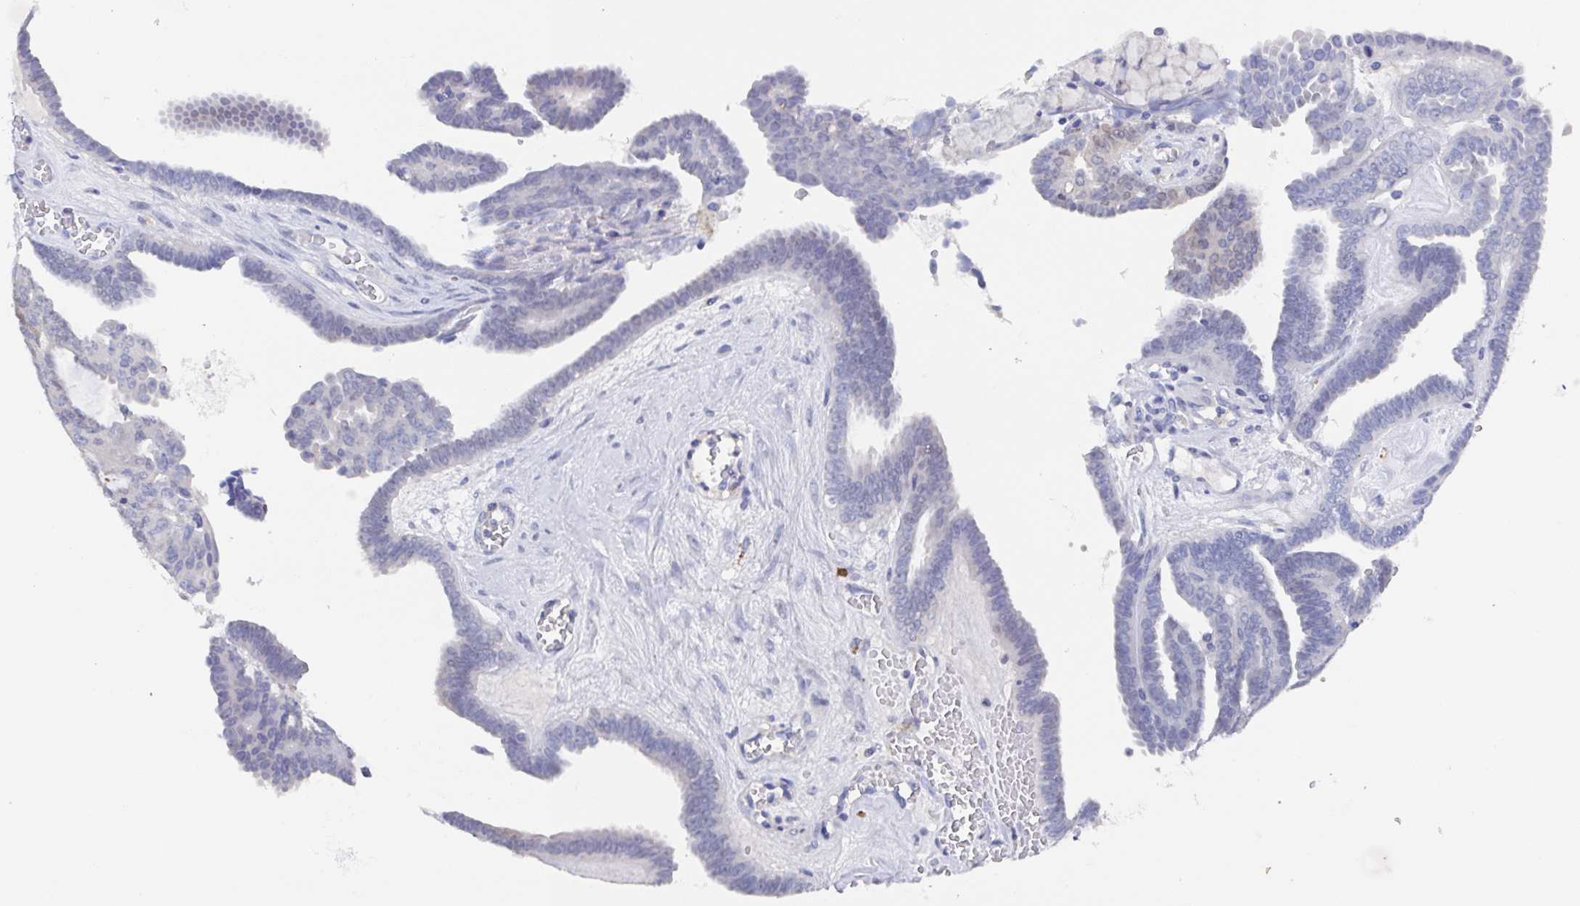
{"staining": {"intensity": "negative", "quantity": "none", "location": "none"}, "tissue": "ovarian cancer", "cell_type": "Tumor cells", "image_type": "cancer", "snomed": [{"axis": "morphology", "description": "Cystadenocarcinoma, serous, NOS"}, {"axis": "topography", "description": "Ovary"}], "caption": "Immunohistochemical staining of ovarian serous cystadenocarcinoma exhibits no significant expression in tumor cells.", "gene": "SSC4D", "patient": {"sex": "female", "age": 71}}